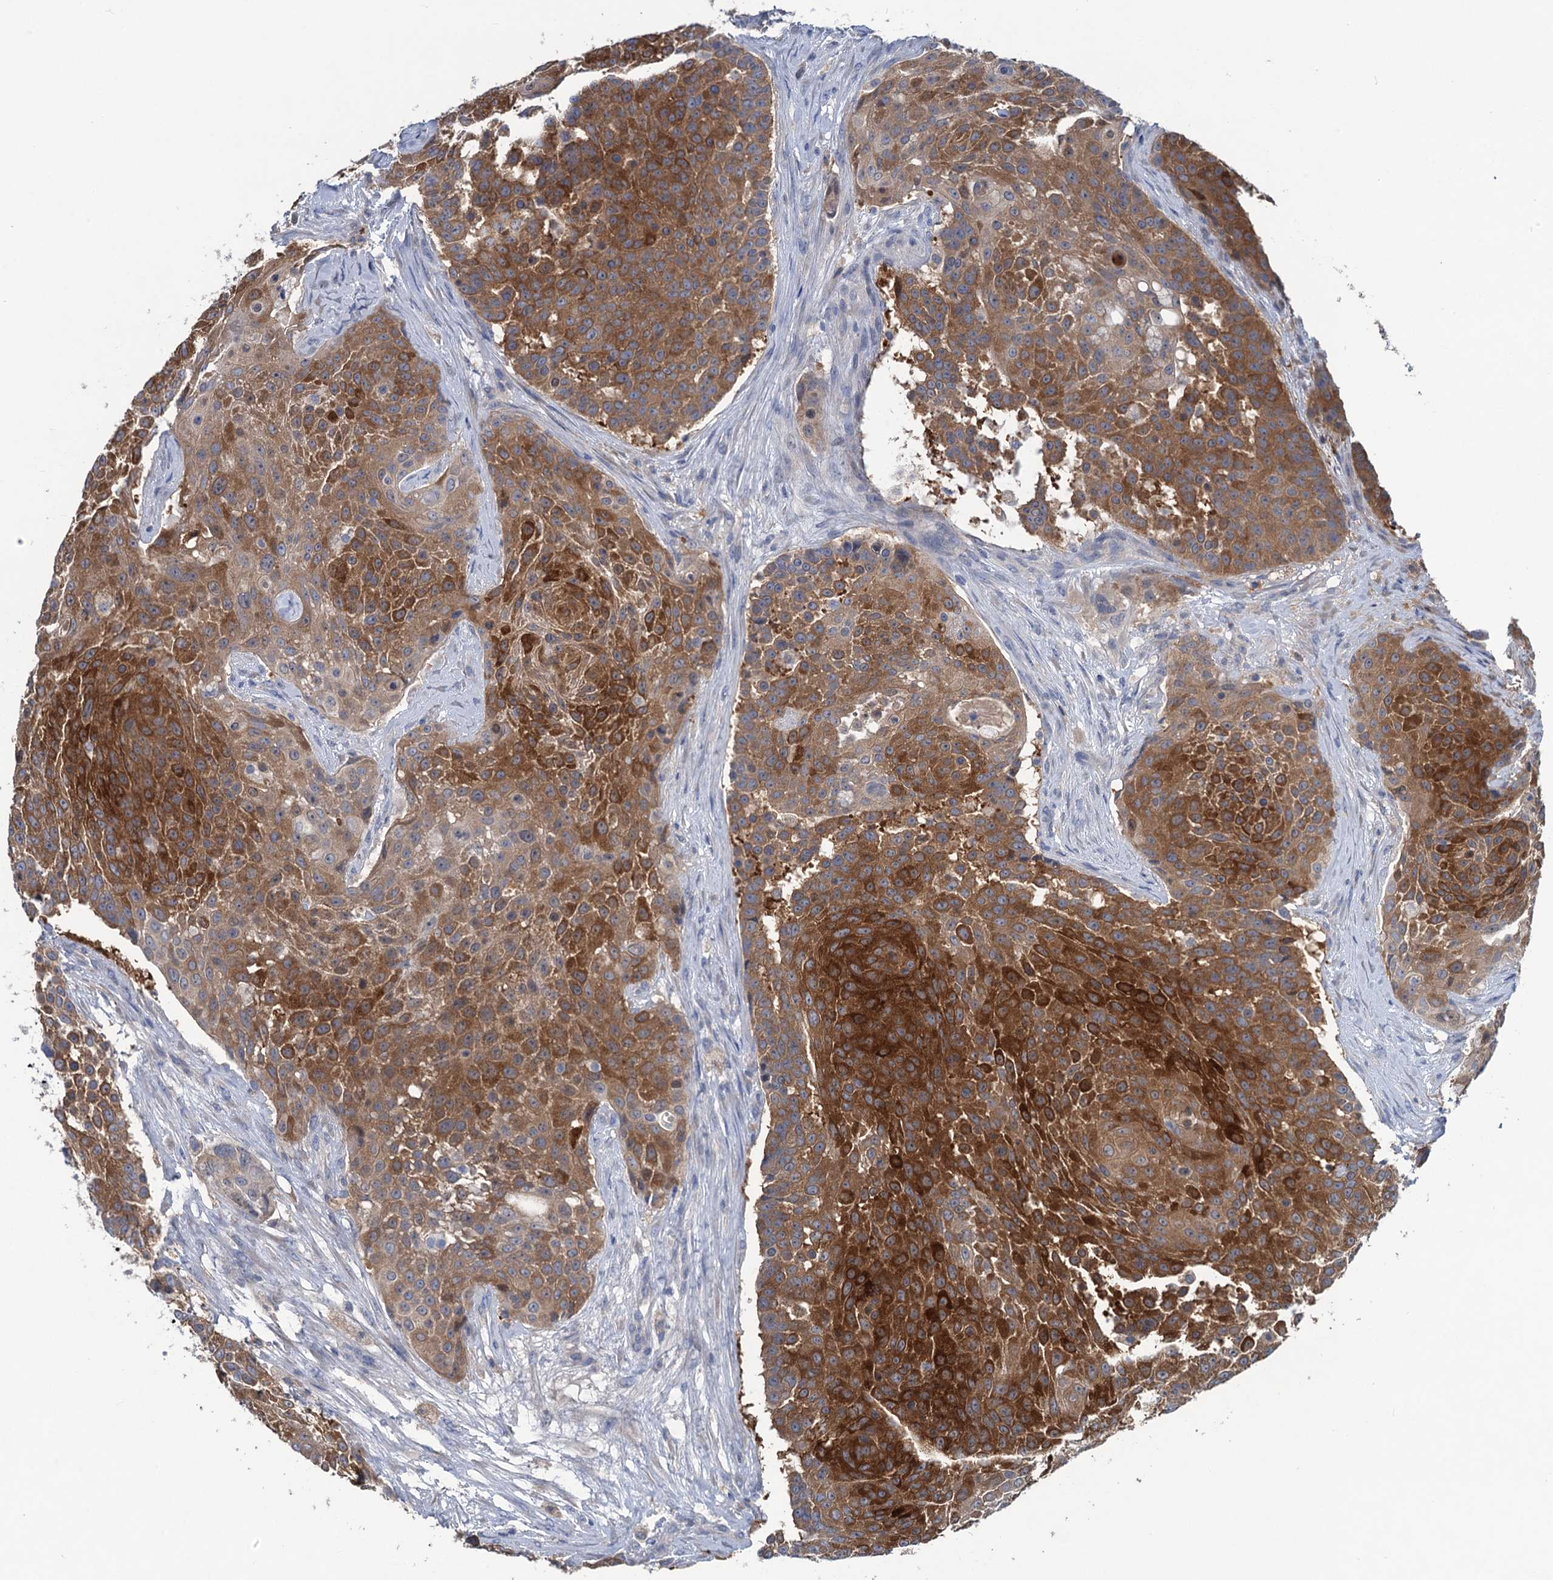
{"staining": {"intensity": "strong", "quantity": "25%-75%", "location": "cytoplasmic/membranous"}, "tissue": "urothelial cancer", "cell_type": "Tumor cells", "image_type": "cancer", "snomed": [{"axis": "morphology", "description": "Urothelial carcinoma, High grade"}, {"axis": "topography", "description": "Urinary bladder"}], "caption": "Approximately 25%-75% of tumor cells in human urothelial carcinoma (high-grade) display strong cytoplasmic/membranous protein expression as visualized by brown immunohistochemical staining.", "gene": "RTKN2", "patient": {"sex": "female", "age": 63}}